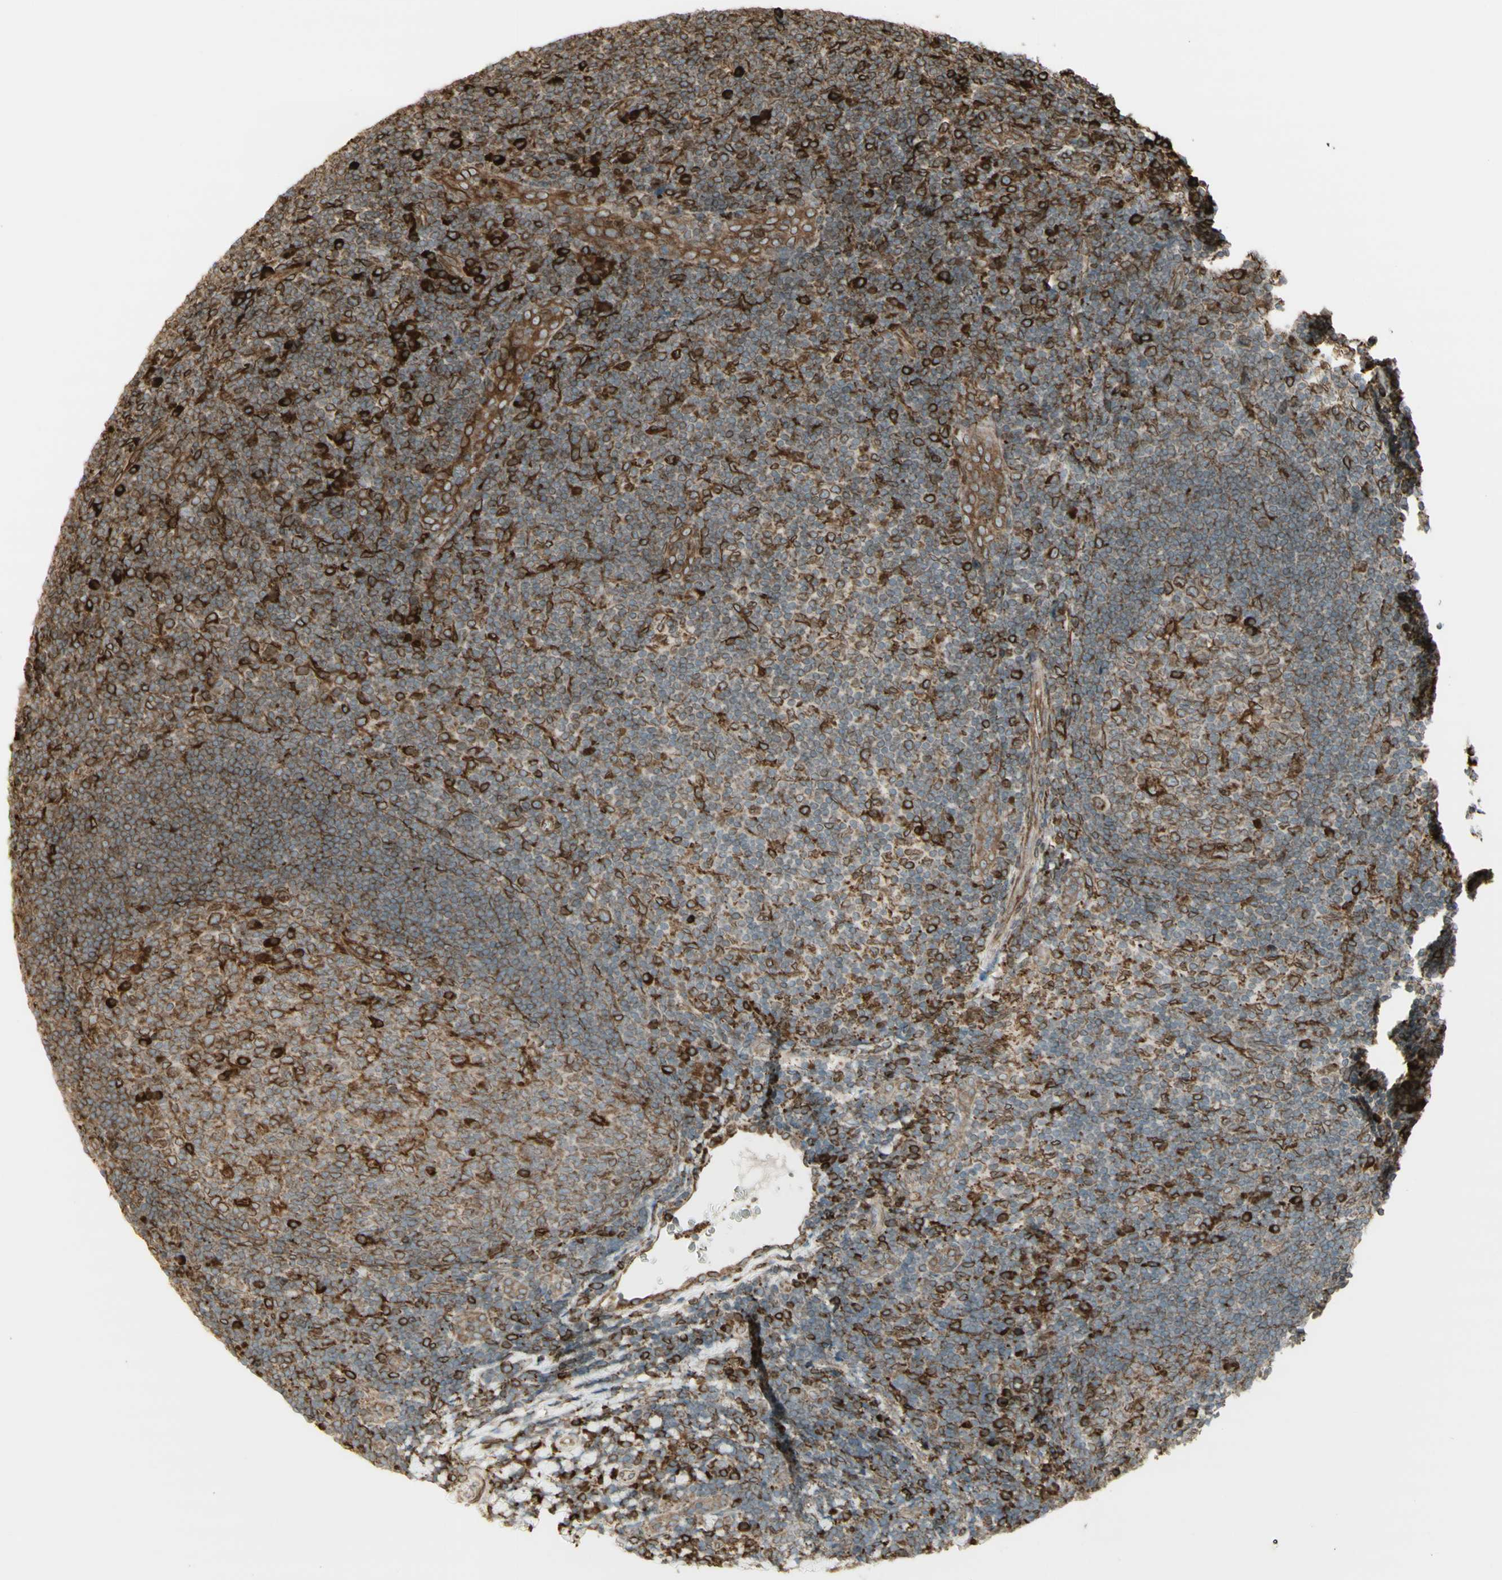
{"staining": {"intensity": "moderate", "quantity": "25%-75%", "location": "cytoplasmic/membranous"}, "tissue": "tonsil", "cell_type": "Germinal center cells", "image_type": "normal", "snomed": [{"axis": "morphology", "description": "Normal tissue, NOS"}, {"axis": "topography", "description": "Tonsil"}], "caption": "Protein staining of unremarkable tonsil reveals moderate cytoplasmic/membranous positivity in about 25%-75% of germinal center cells.", "gene": "CANX", "patient": {"sex": "male", "age": 37}}